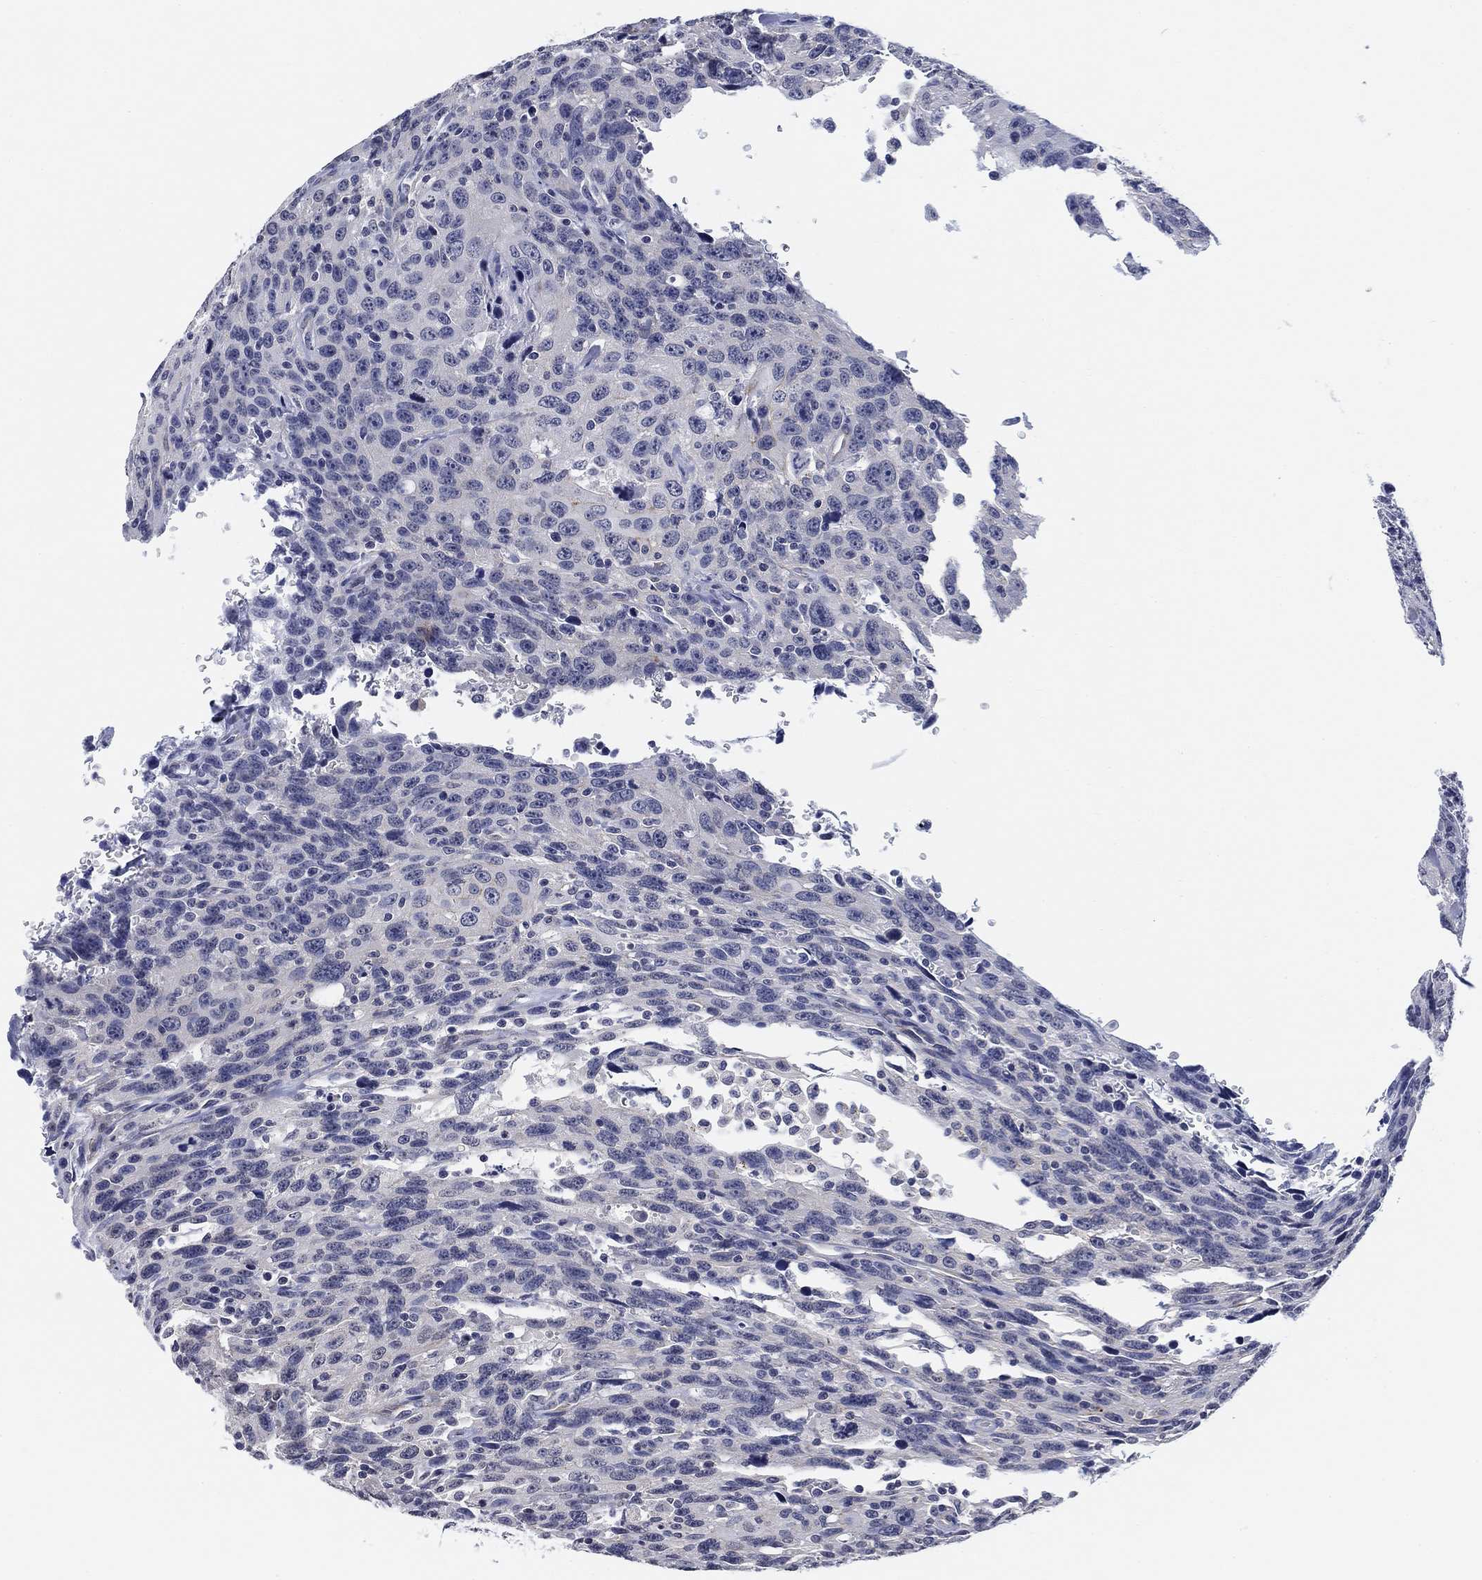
{"staining": {"intensity": "negative", "quantity": "none", "location": "none"}, "tissue": "urothelial cancer", "cell_type": "Tumor cells", "image_type": "cancer", "snomed": [{"axis": "morphology", "description": "Urothelial carcinoma, NOS"}, {"axis": "morphology", "description": "Urothelial carcinoma, High grade"}, {"axis": "topography", "description": "Urinary bladder"}], "caption": "High power microscopy image of an IHC micrograph of urothelial cancer, revealing no significant positivity in tumor cells. (Brightfield microscopy of DAB (3,3'-diaminobenzidine) immunohistochemistry (IHC) at high magnification).", "gene": "OTUB2", "patient": {"sex": "female", "age": 73}}